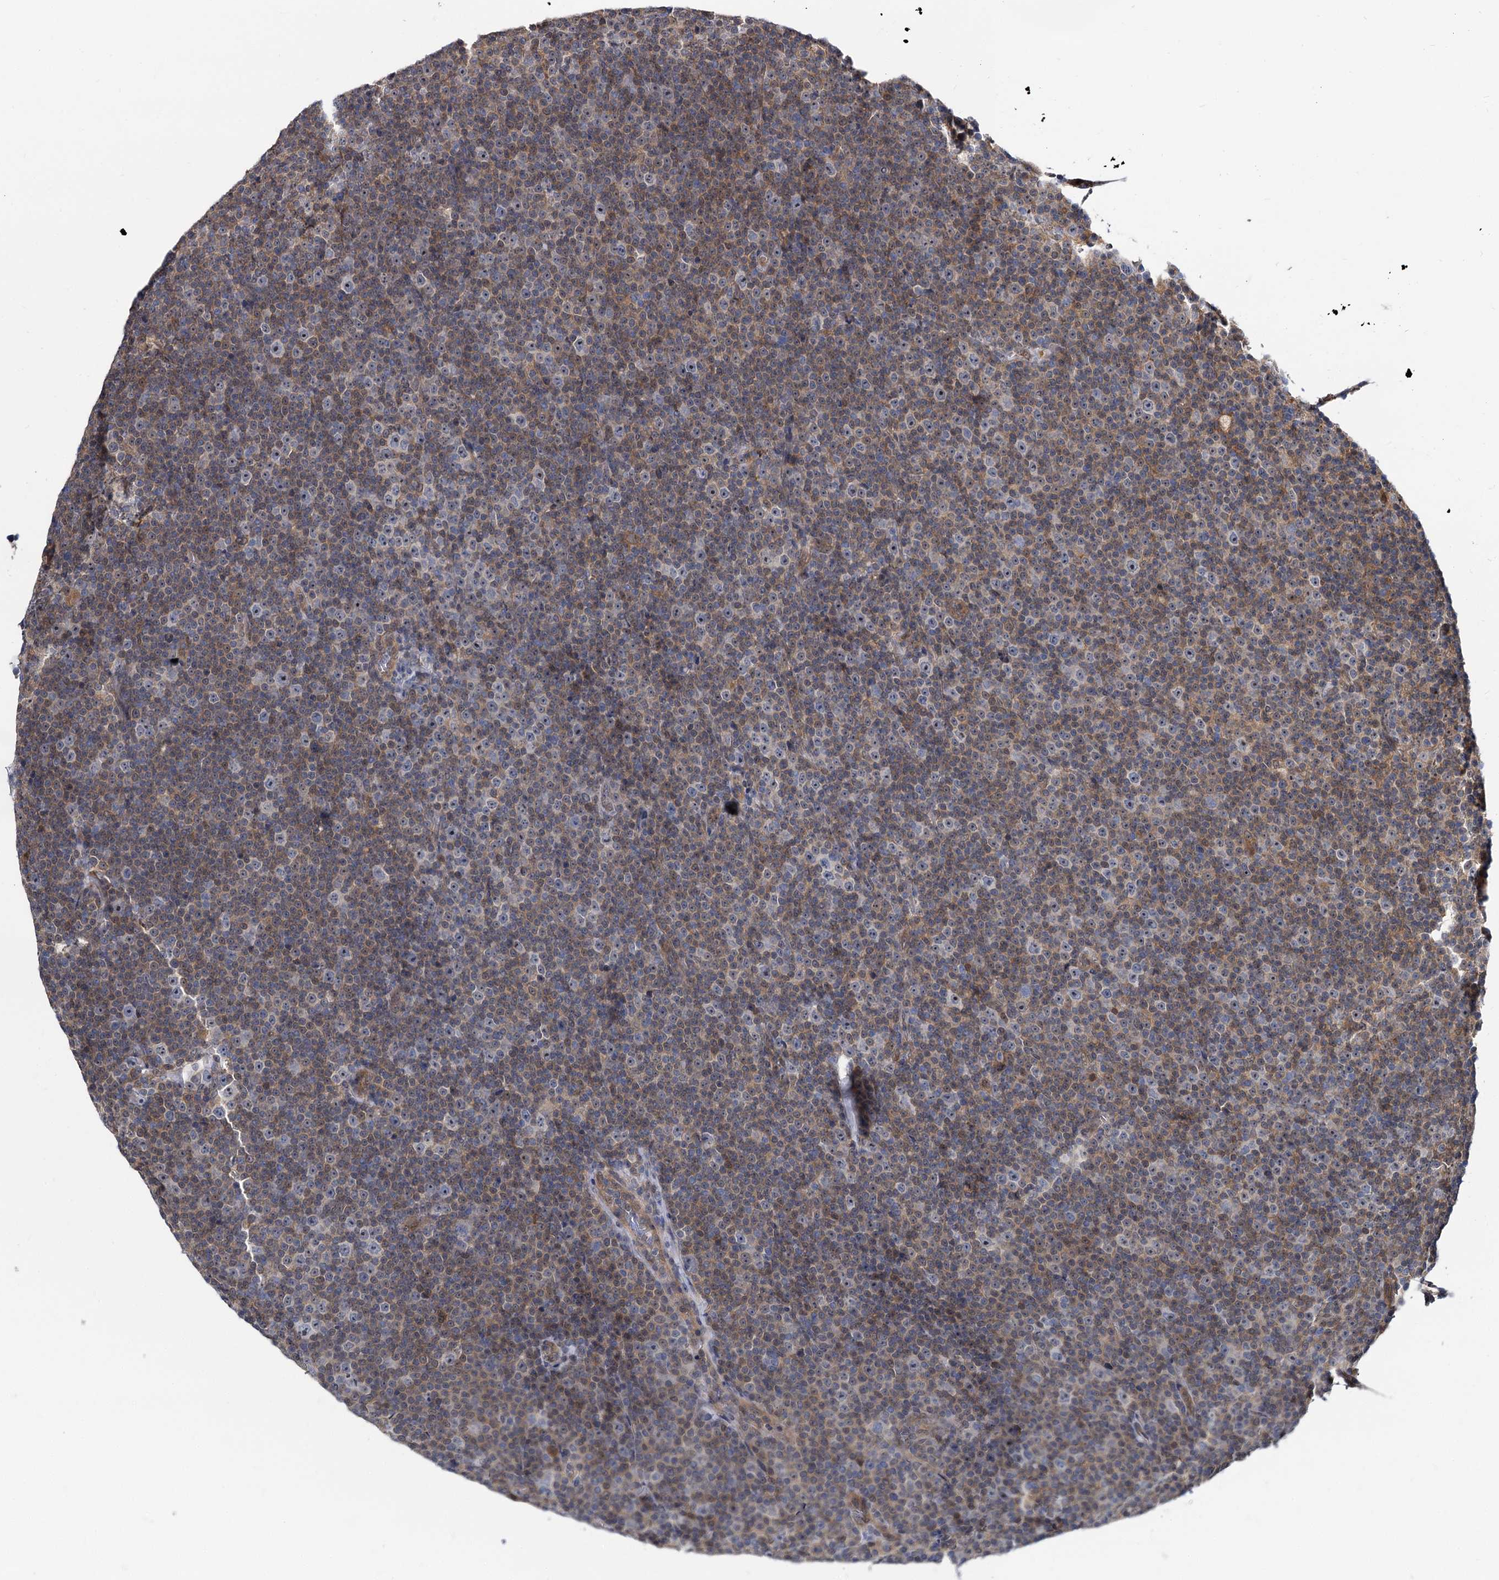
{"staining": {"intensity": "weak", "quantity": "25%-75%", "location": "cytoplasmic/membranous,nuclear"}, "tissue": "lymphoma", "cell_type": "Tumor cells", "image_type": "cancer", "snomed": [{"axis": "morphology", "description": "Malignant lymphoma, non-Hodgkin's type, Low grade"}, {"axis": "topography", "description": "Lymph node"}], "caption": "Lymphoma tissue shows weak cytoplasmic/membranous and nuclear expression in approximately 25%-75% of tumor cells, visualized by immunohistochemistry. (DAB = brown stain, brightfield microscopy at high magnification).", "gene": "SNX15", "patient": {"sex": "female", "age": 67}}